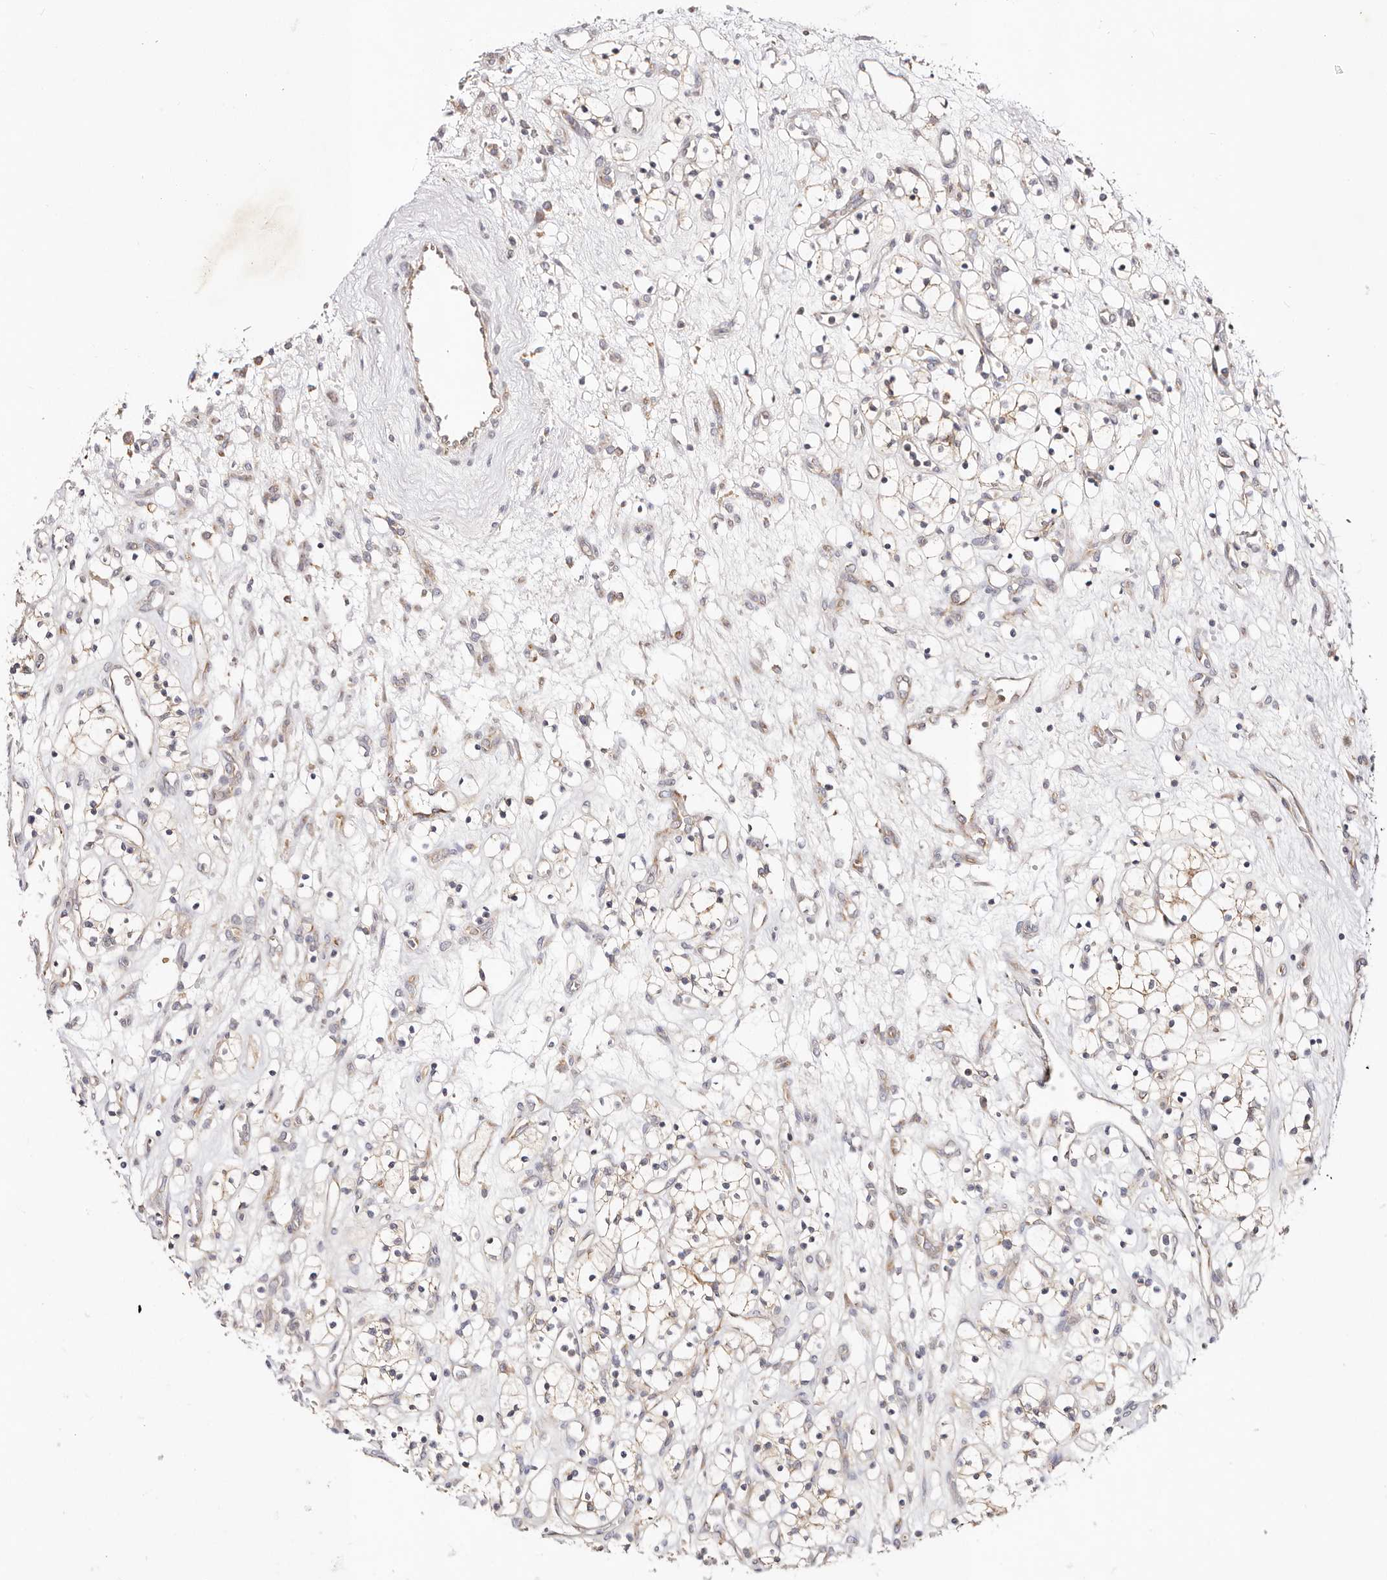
{"staining": {"intensity": "weak", "quantity": ">75%", "location": "cytoplasmic/membranous"}, "tissue": "renal cancer", "cell_type": "Tumor cells", "image_type": "cancer", "snomed": [{"axis": "morphology", "description": "Adenocarcinoma, NOS"}, {"axis": "topography", "description": "Kidney"}], "caption": "Immunohistochemical staining of human renal adenocarcinoma shows weak cytoplasmic/membranous protein expression in approximately >75% of tumor cells. Nuclei are stained in blue.", "gene": "GNA13", "patient": {"sex": "female", "age": 57}}